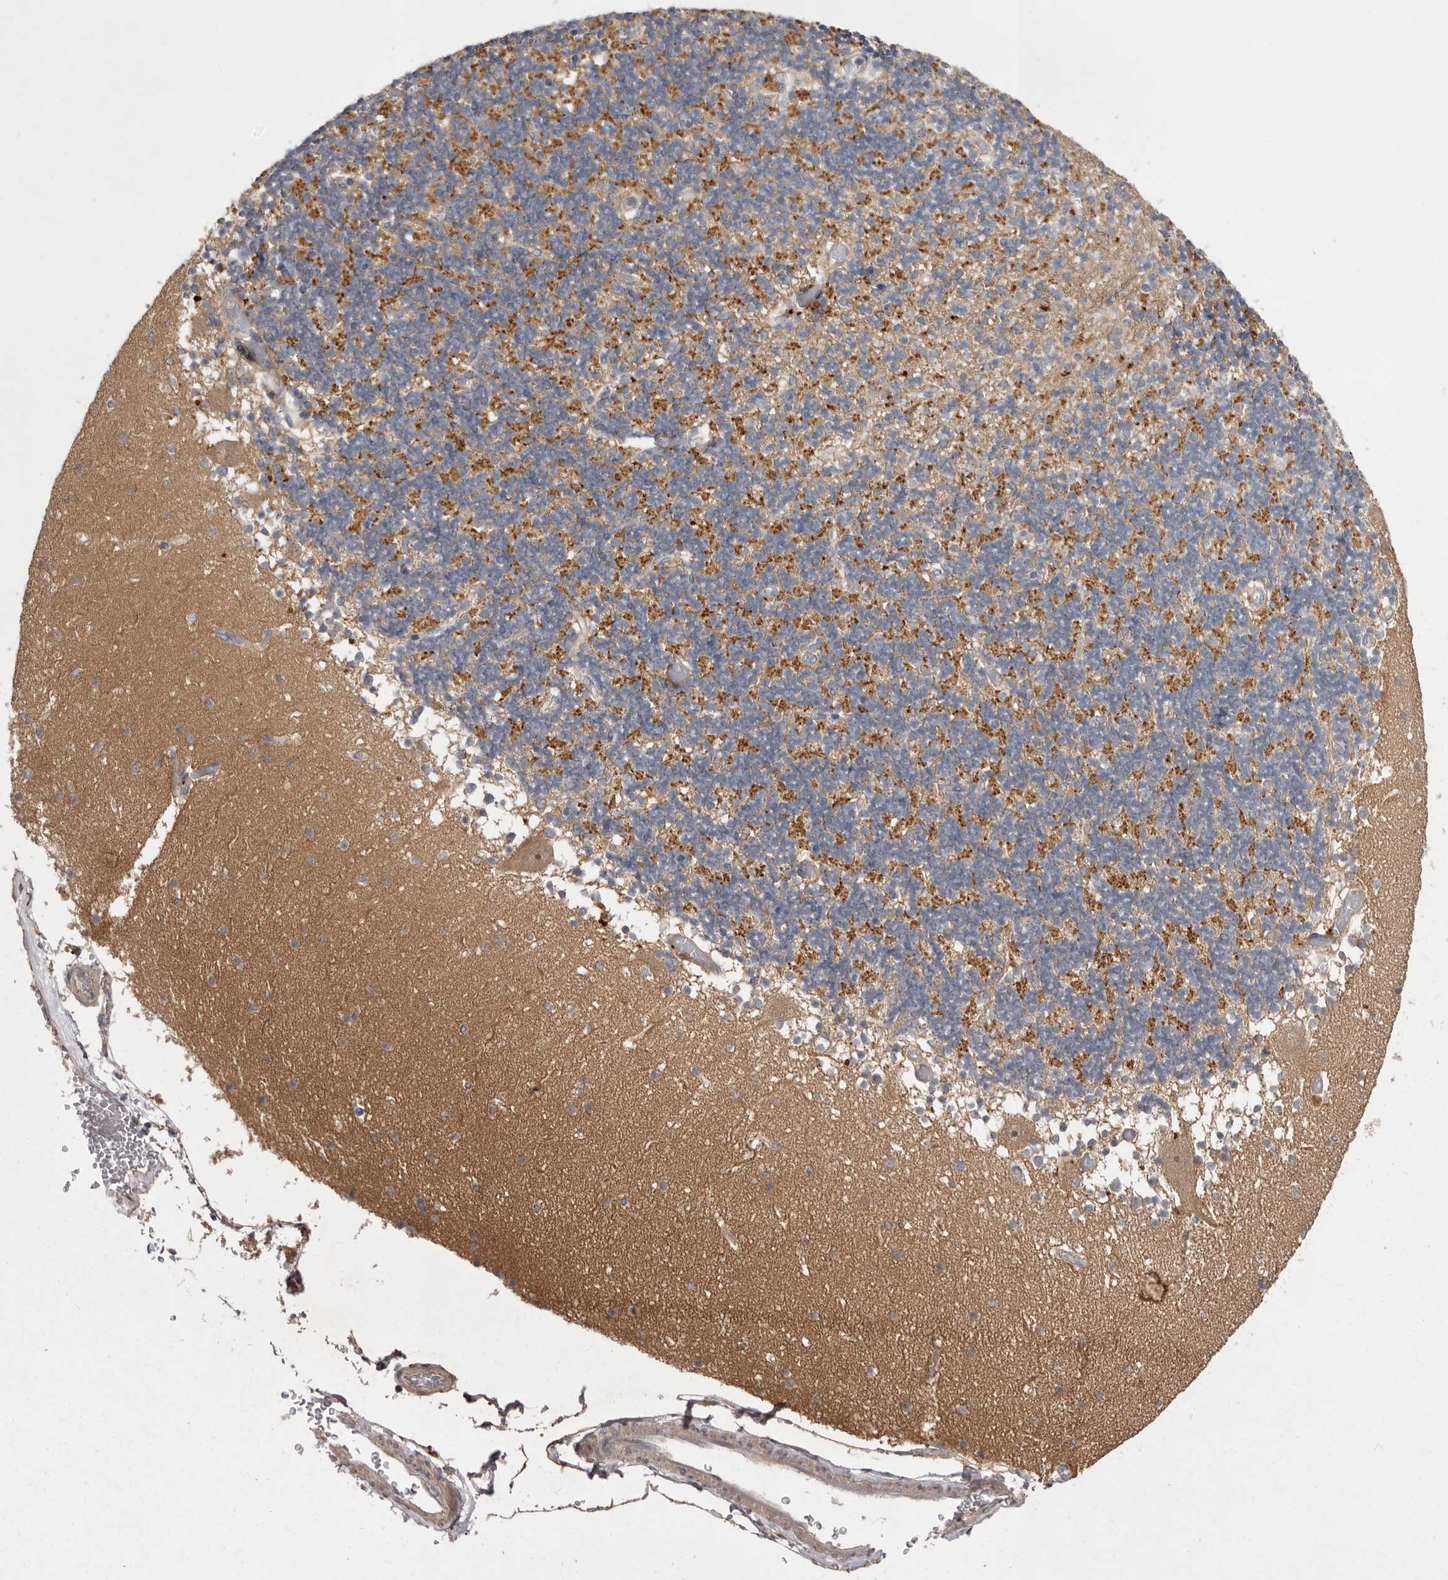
{"staining": {"intensity": "moderate", "quantity": ">75%", "location": "cytoplasmic/membranous"}, "tissue": "cerebellum", "cell_type": "Cells in granular layer", "image_type": "normal", "snomed": [{"axis": "morphology", "description": "Normal tissue, NOS"}, {"axis": "topography", "description": "Cerebellum"}], "caption": "A brown stain highlights moderate cytoplasmic/membranous expression of a protein in cells in granular layer of normal cerebellum. (DAB (3,3'-diaminobenzidine) IHC with brightfield microscopy, high magnification).", "gene": "WDR47", "patient": {"sex": "female", "age": 28}}